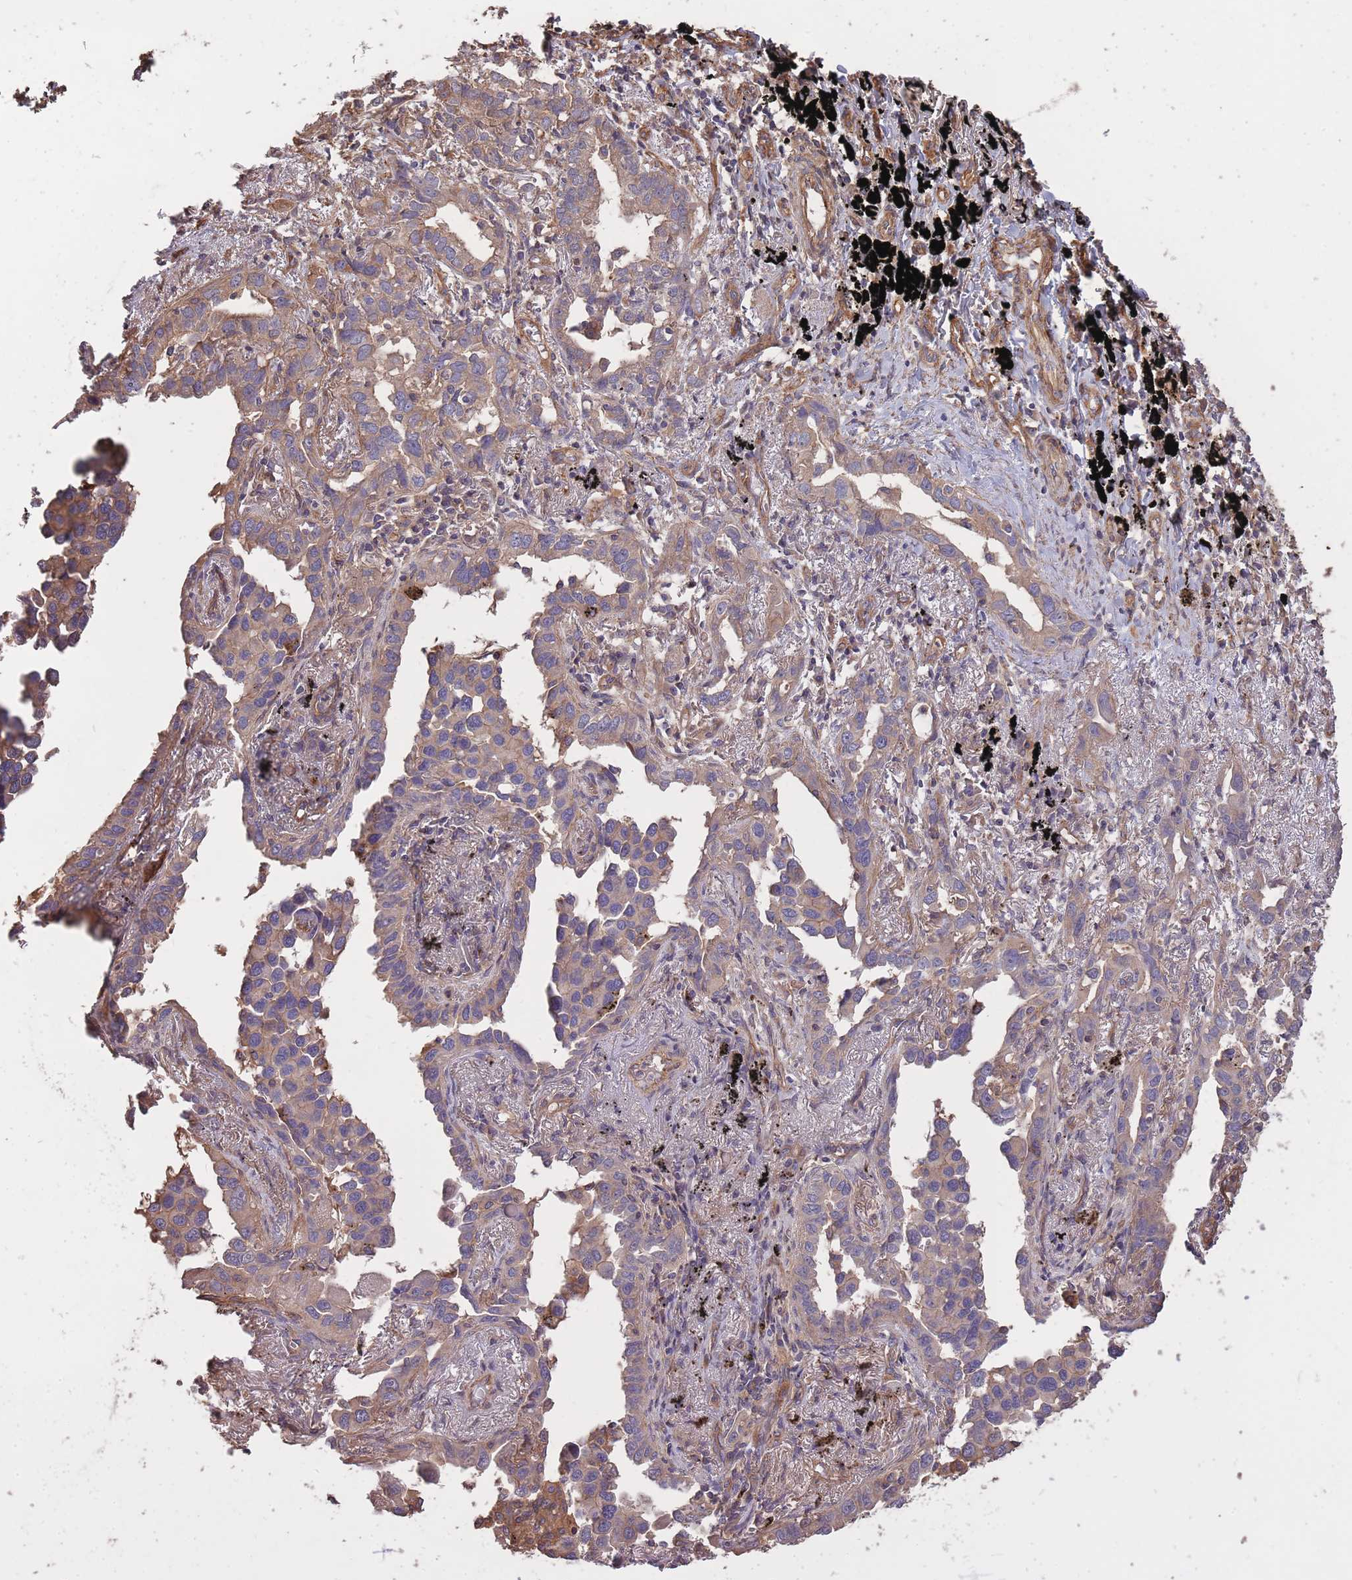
{"staining": {"intensity": "moderate", "quantity": "25%-75%", "location": "cytoplasmic/membranous"}, "tissue": "lung cancer", "cell_type": "Tumor cells", "image_type": "cancer", "snomed": [{"axis": "morphology", "description": "Adenocarcinoma, NOS"}, {"axis": "topography", "description": "Lung"}], "caption": "This is a histology image of immunohistochemistry staining of lung cancer (adenocarcinoma), which shows moderate expression in the cytoplasmic/membranous of tumor cells.", "gene": "ARMH3", "patient": {"sex": "male", "age": 67}}